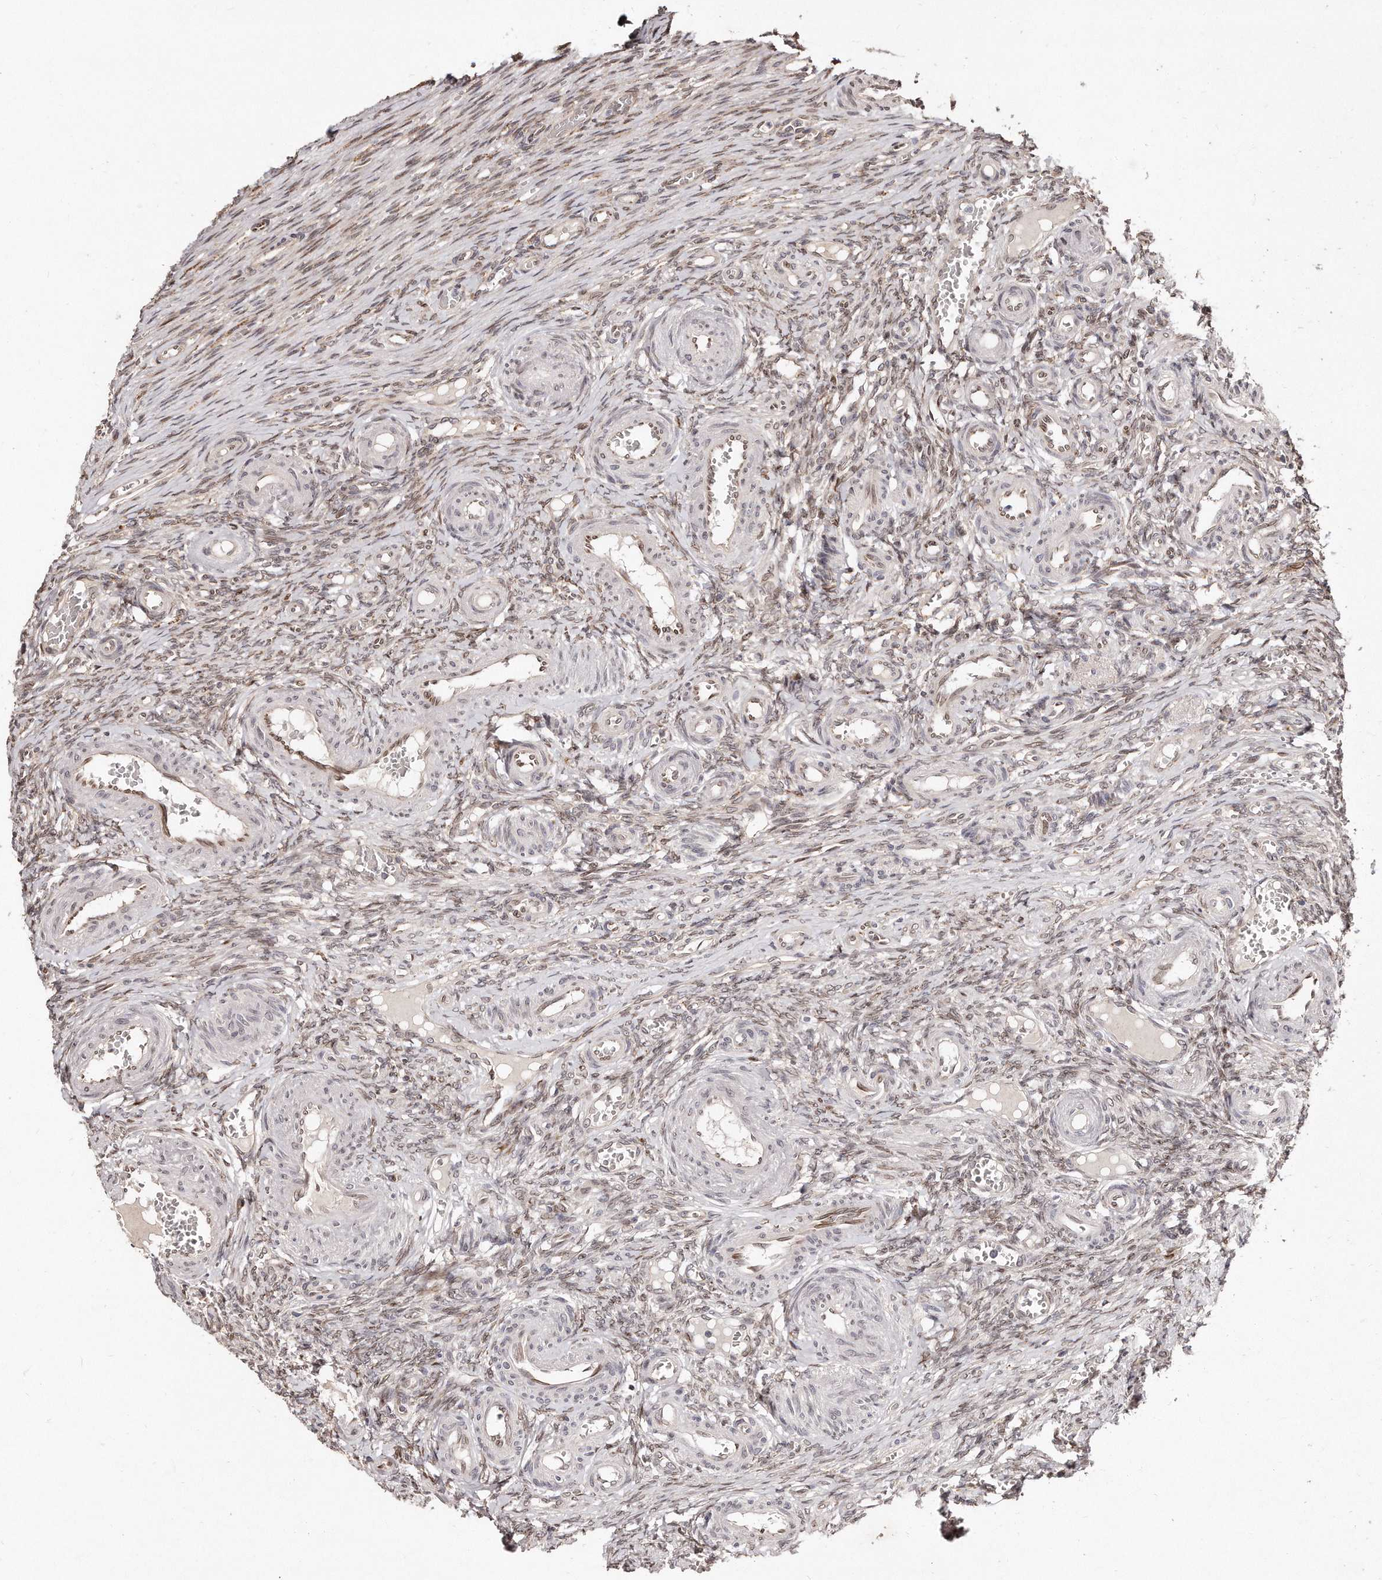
{"staining": {"intensity": "moderate", "quantity": ">75%", "location": "cytoplasmic/membranous,nuclear"}, "tissue": "ovary", "cell_type": "Ovarian stroma cells", "image_type": "normal", "snomed": [{"axis": "morphology", "description": "Adenocarcinoma, NOS"}, {"axis": "topography", "description": "Endometrium"}], "caption": "A medium amount of moderate cytoplasmic/membranous,nuclear expression is identified in approximately >75% of ovarian stroma cells in normal ovary. The protein is stained brown, and the nuclei are stained in blue (DAB (3,3'-diaminobenzidine) IHC with brightfield microscopy, high magnification).", "gene": "HASPIN", "patient": {"sex": "female", "age": 32}}